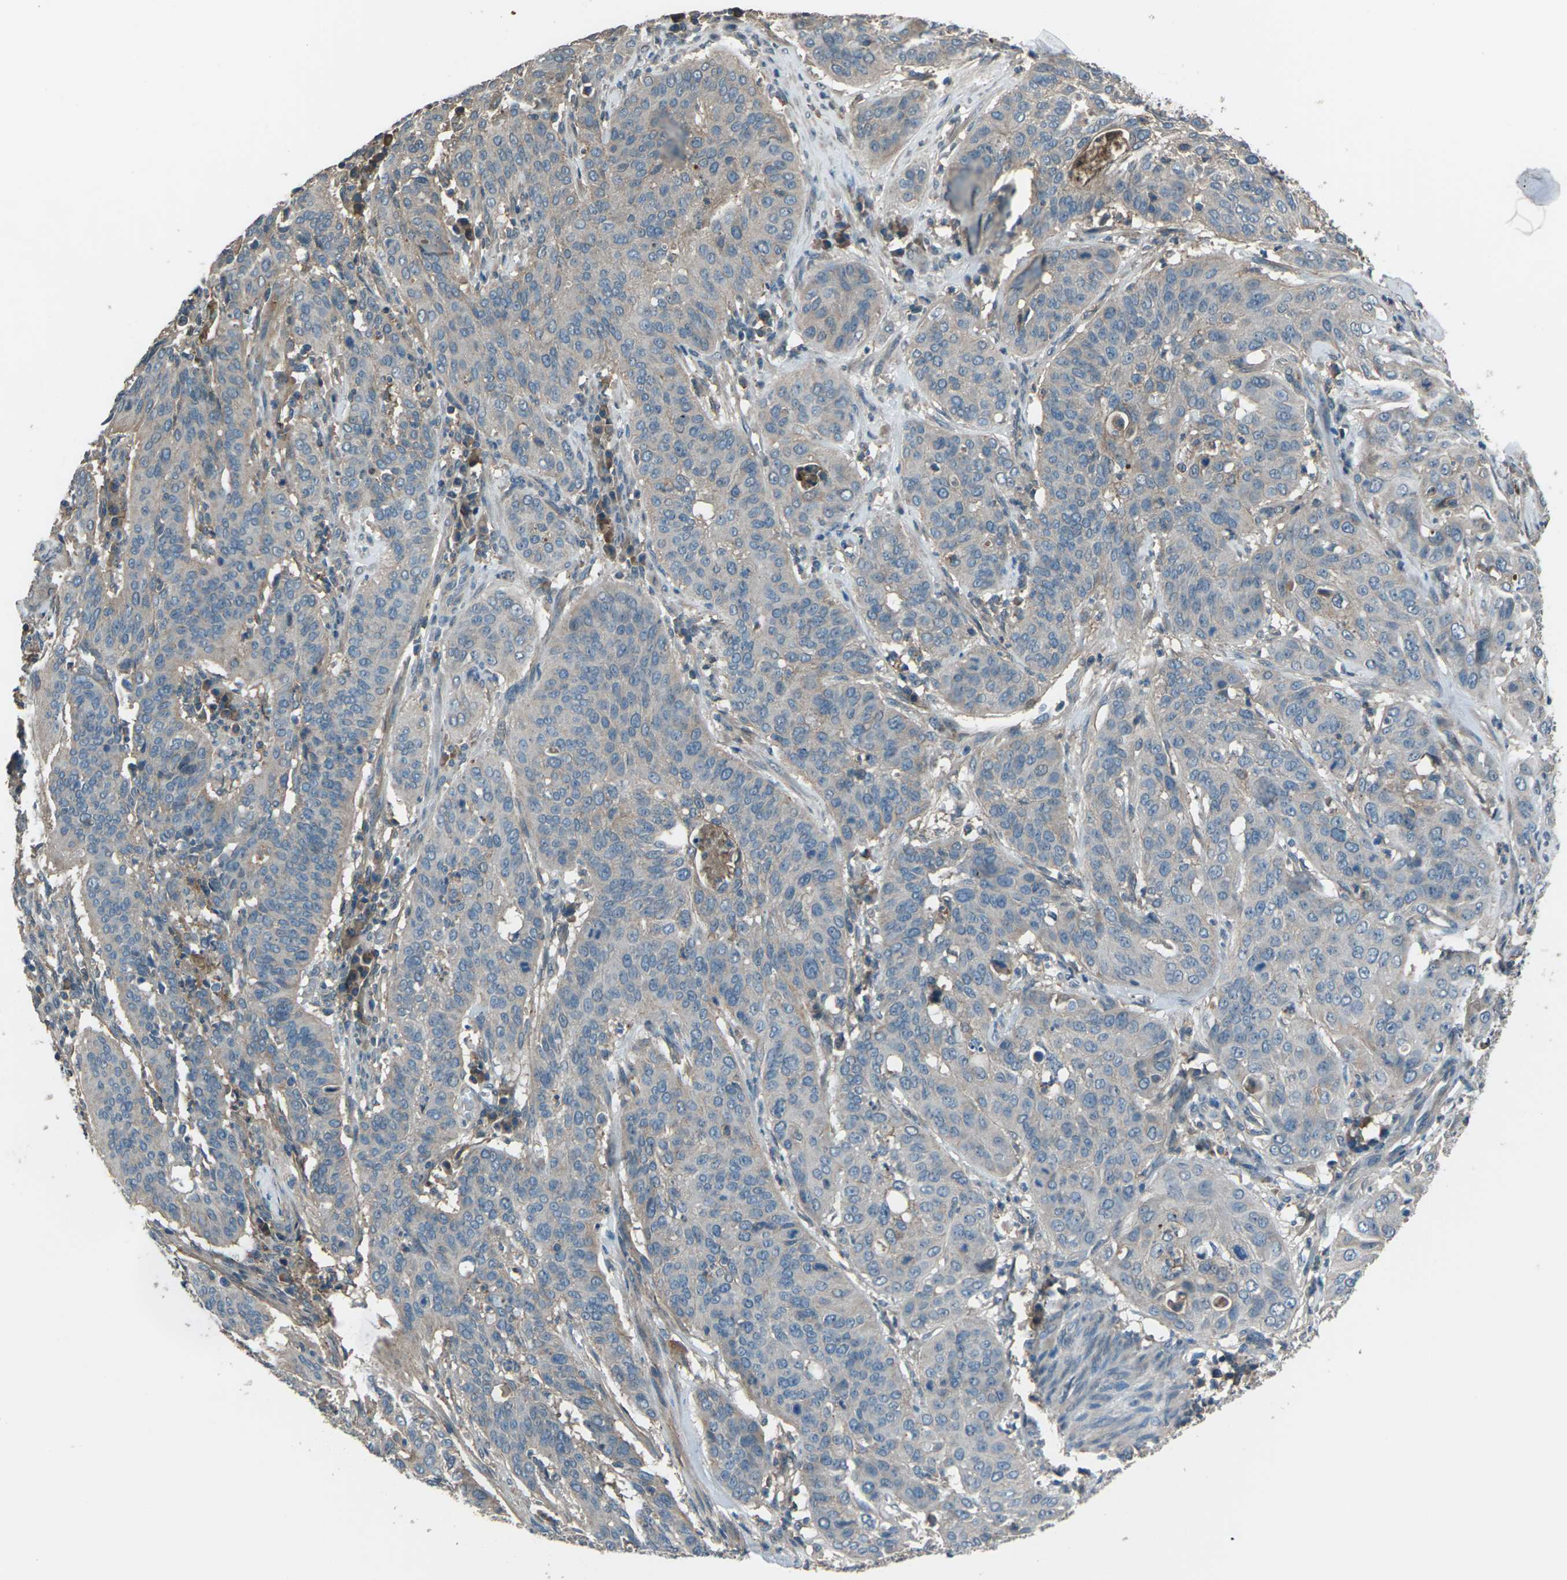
{"staining": {"intensity": "weak", "quantity": "25%-75%", "location": "cytoplasmic/membranous"}, "tissue": "cervical cancer", "cell_type": "Tumor cells", "image_type": "cancer", "snomed": [{"axis": "morphology", "description": "Normal tissue, NOS"}, {"axis": "morphology", "description": "Squamous cell carcinoma, NOS"}, {"axis": "topography", "description": "Cervix"}], "caption": "This image displays immunohistochemistry staining of human cervical cancer (squamous cell carcinoma), with low weak cytoplasmic/membranous positivity in about 25%-75% of tumor cells.", "gene": "CMTM4", "patient": {"sex": "female", "age": 39}}